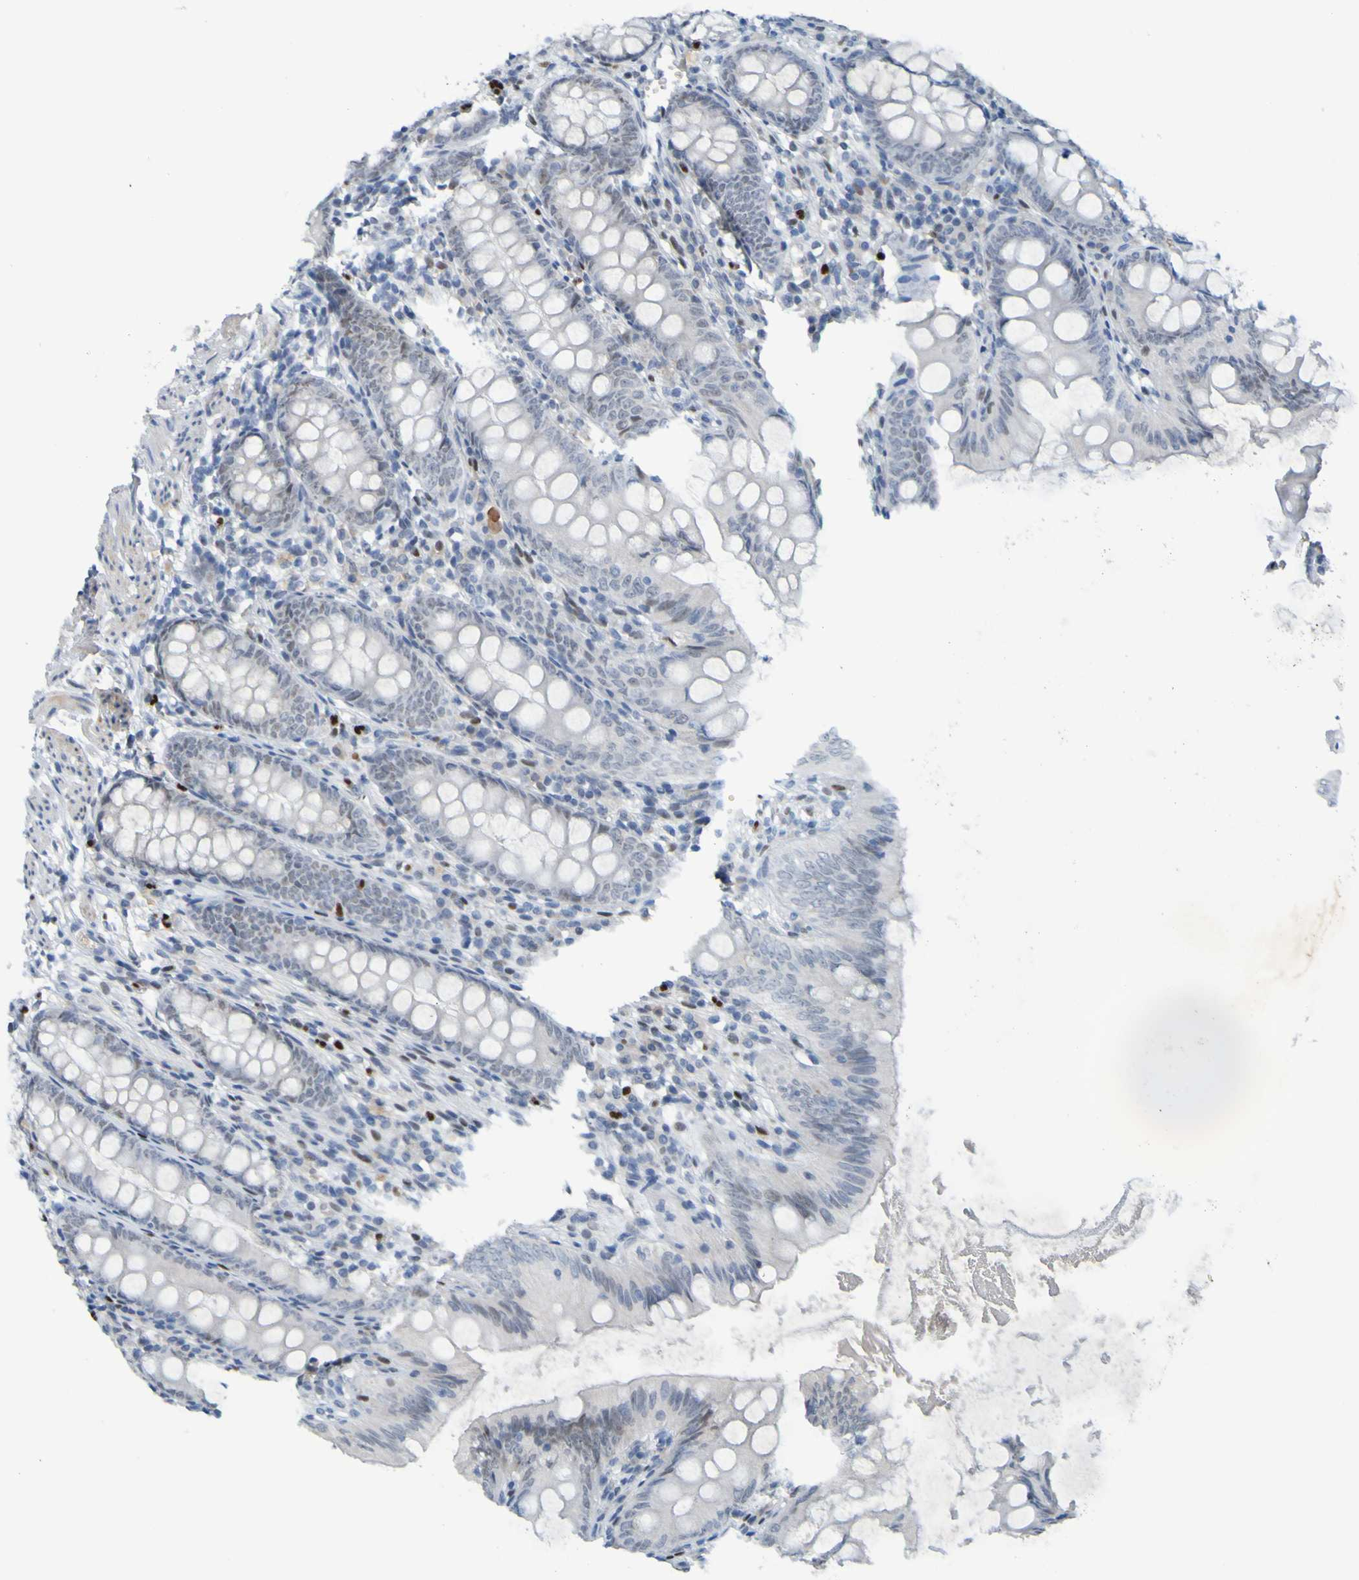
{"staining": {"intensity": "weak", "quantity": "<25%", "location": "nuclear"}, "tissue": "appendix", "cell_type": "Glandular cells", "image_type": "normal", "snomed": [{"axis": "morphology", "description": "Normal tissue, NOS"}, {"axis": "topography", "description": "Appendix"}], "caption": "This is a histopathology image of immunohistochemistry (IHC) staining of normal appendix, which shows no positivity in glandular cells.", "gene": "USP36", "patient": {"sex": "female", "age": 77}}